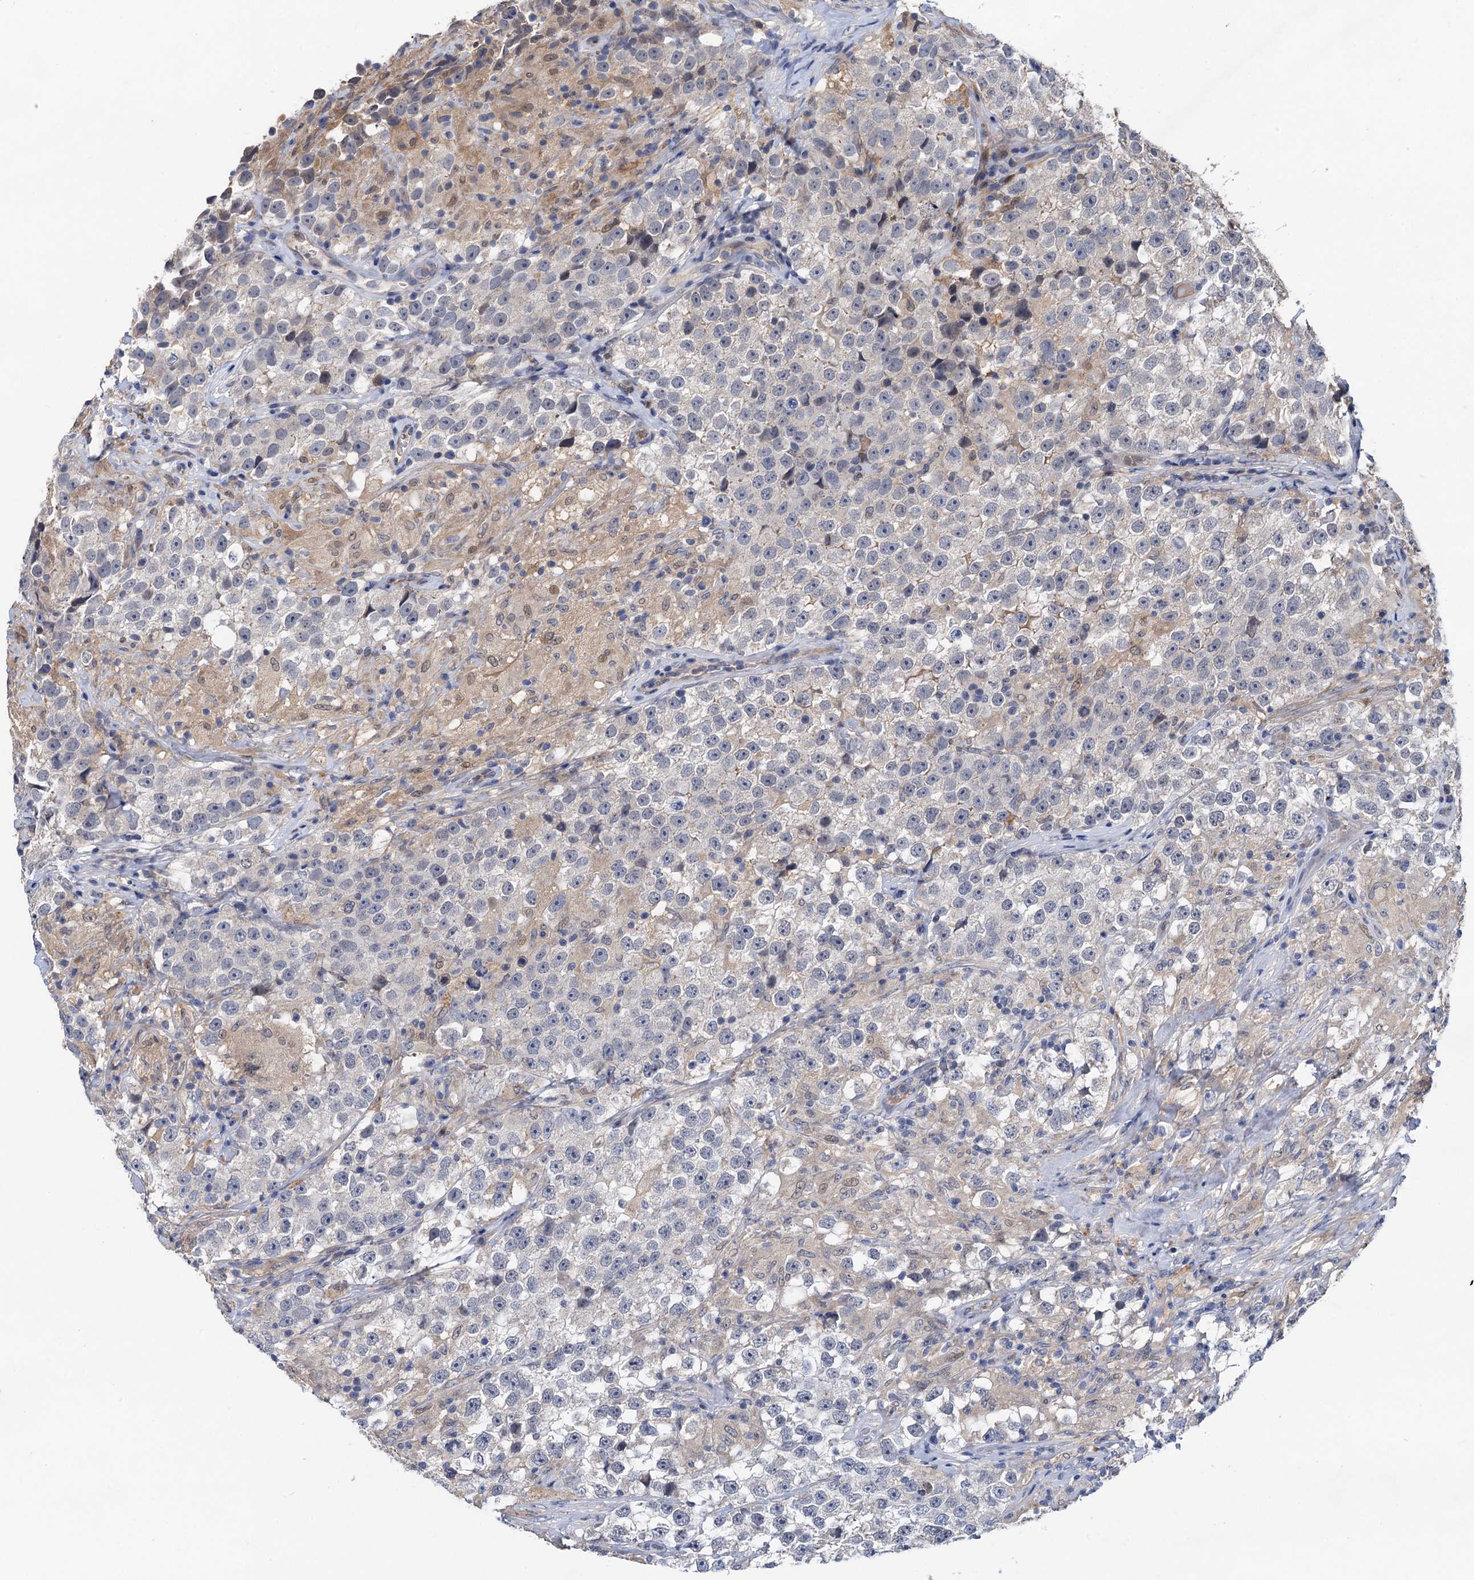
{"staining": {"intensity": "negative", "quantity": "none", "location": "none"}, "tissue": "testis cancer", "cell_type": "Tumor cells", "image_type": "cancer", "snomed": [{"axis": "morphology", "description": "Seminoma, NOS"}, {"axis": "topography", "description": "Testis"}], "caption": "Tumor cells show no significant protein staining in seminoma (testis).", "gene": "TMEM39B", "patient": {"sex": "male", "age": 46}}